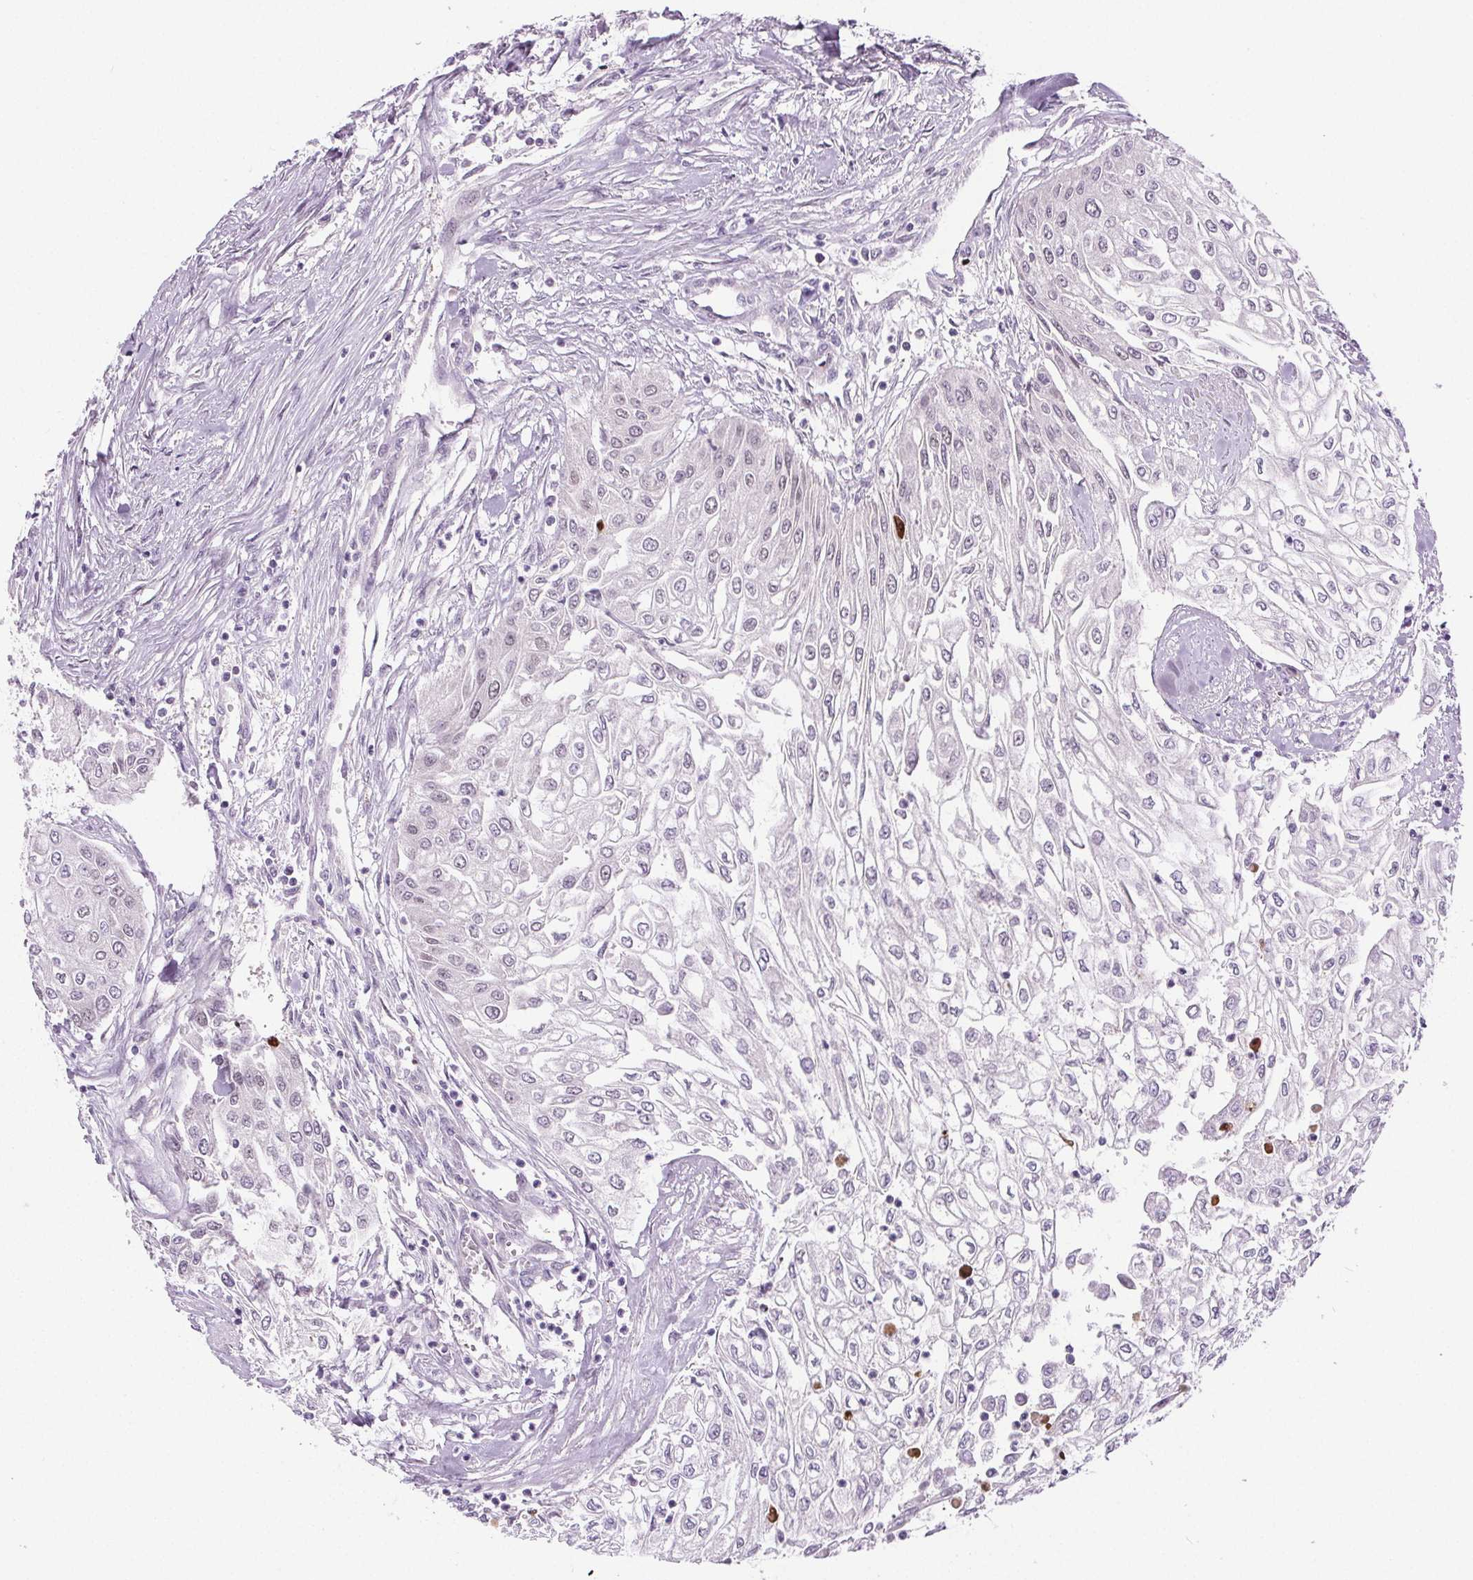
{"staining": {"intensity": "negative", "quantity": "none", "location": "none"}, "tissue": "urothelial cancer", "cell_type": "Tumor cells", "image_type": "cancer", "snomed": [{"axis": "morphology", "description": "Urothelial carcinoma, High grade"}, {"axis": "topography", "description": "Urinary bladder"}], "caption": "Tumor cells show no significant positivity in urothelial cancer.", "gene": "SUCLA2", "patient": {"sex": "male", "age": 62}}